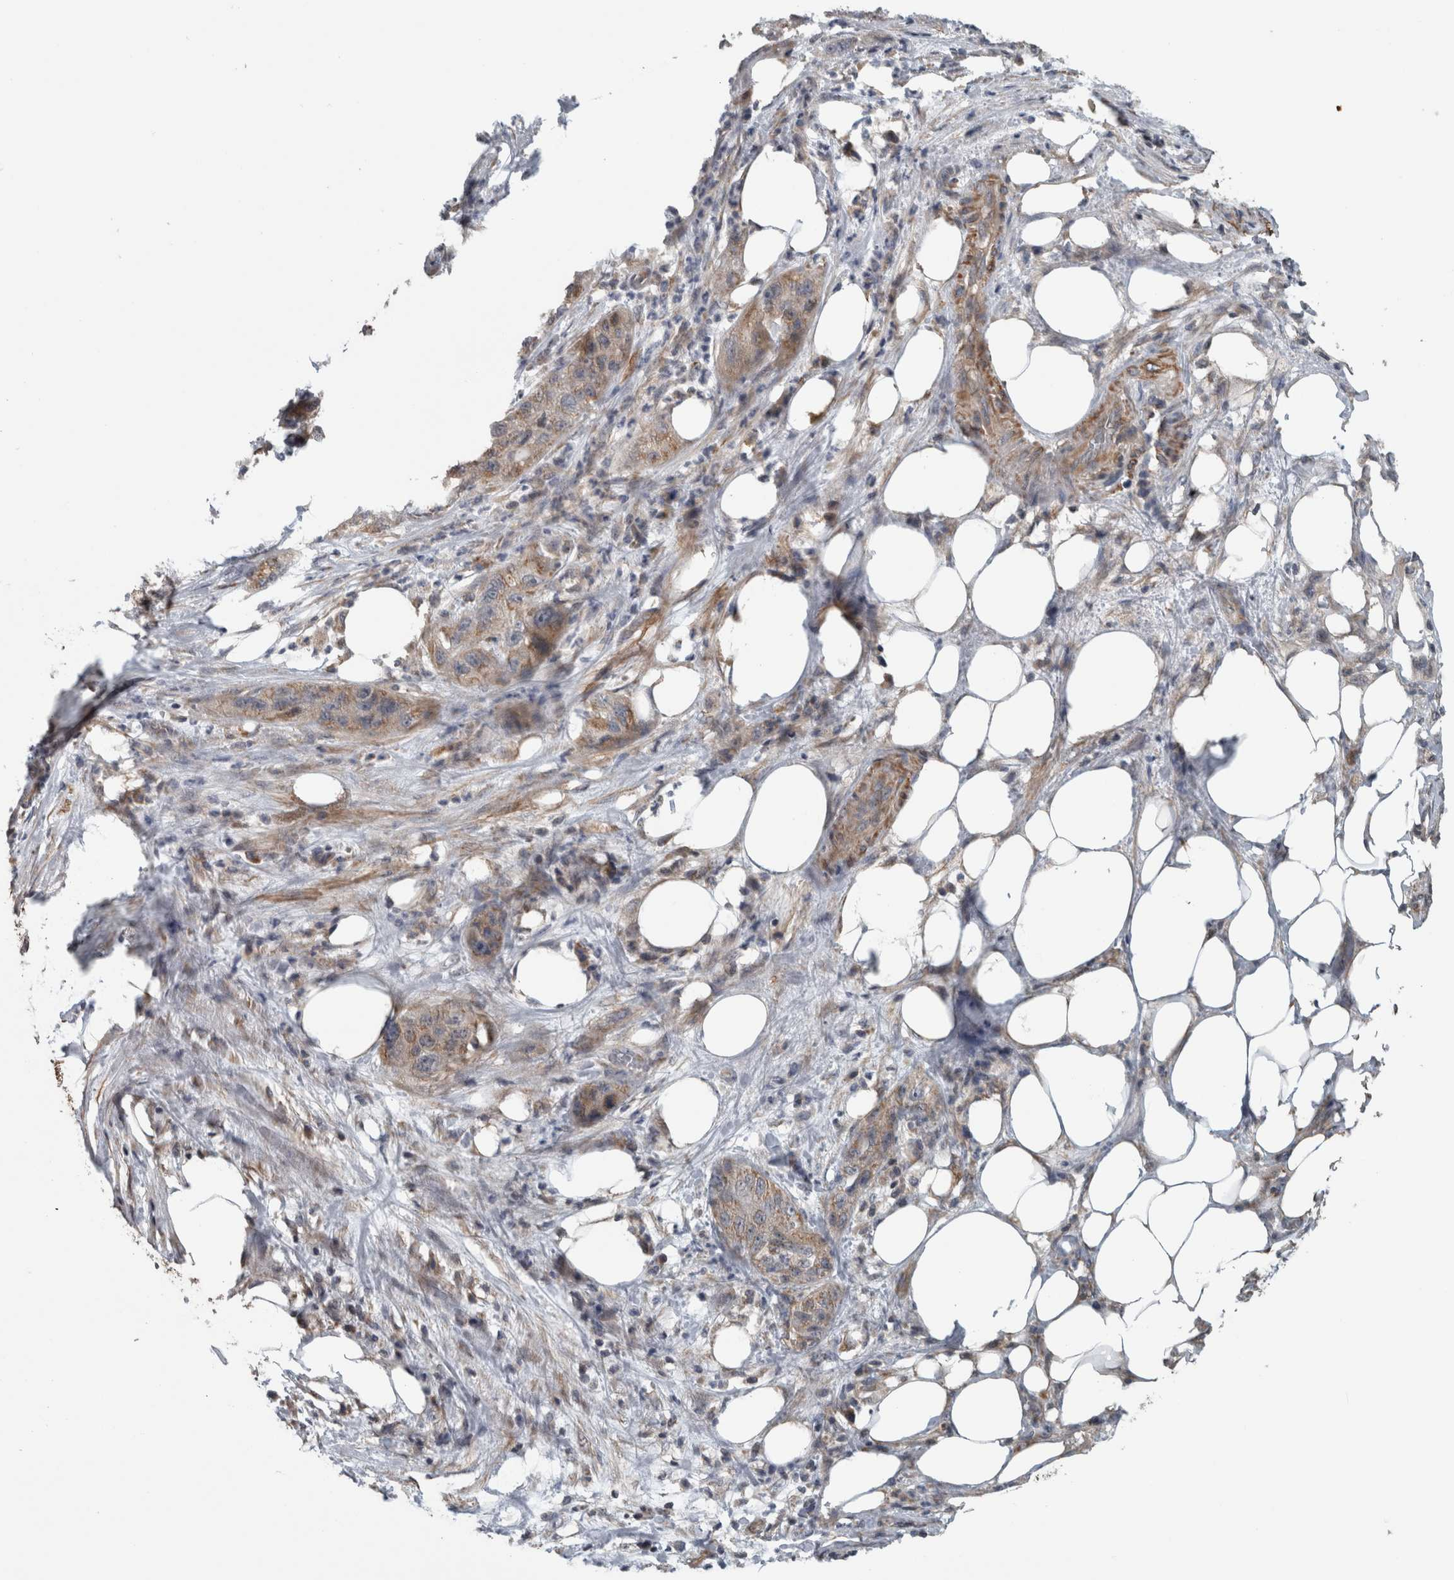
{"staining": {"intensity": "moderate", "quantity": "25%-75%", "location": "cytoplasmic/membranous"}, "tissue": "pancreatic cancer", "cell_type": "Tumor cells", "image_type": "cancer", "snomed": [{"axis": "morphology", "description": "Adenocarcinoma, NOS"}, {"axis": "topography", "description": "Pancreas"}], "caption": "Human pancreatic adenocarcinoma stained with a protein marker demonstrates moderate staining in tumor cells.", "gene": "ARMC1", "patient": {"sex": "female", "age": 78}}